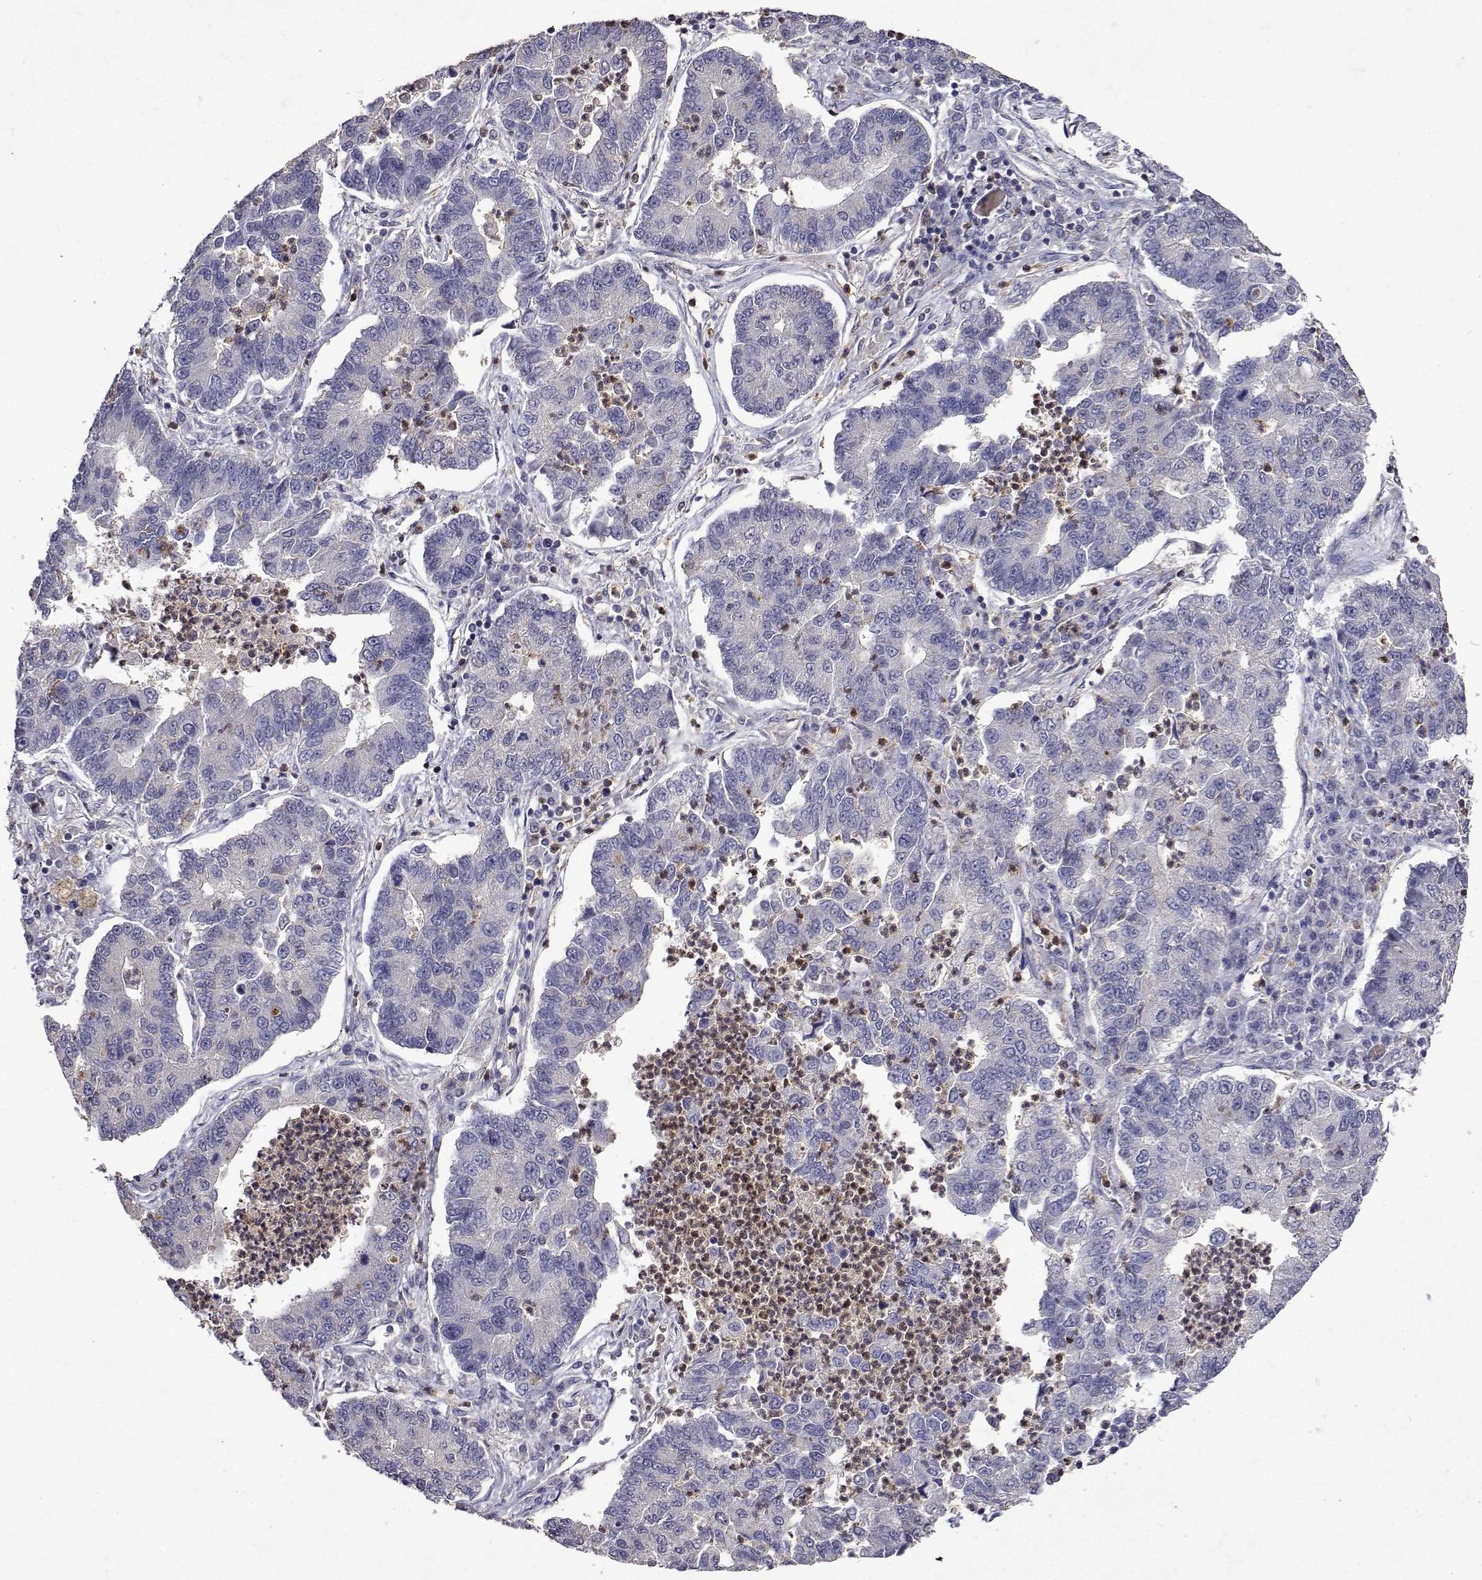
{"staining": {"intensity": "negative", "quantity": "none", "location": "none"}, "tissue": "lung cancer", "cell_type": "Tumor cells", "image_type": "cancer", "snomed": [{"axis": "morphology", "description": "Adenocarcinoma, NOS"}, {"axis": "topography", "description": "Lung"}], "caption": "A high-resolution image shows immunohistochemistry staining of lung cancer, which reveals no significant staining in tumor cells. Nuclei are stained in blue.", "gene": "APAF1", "patient": {"sex": "female", "age": 57}}